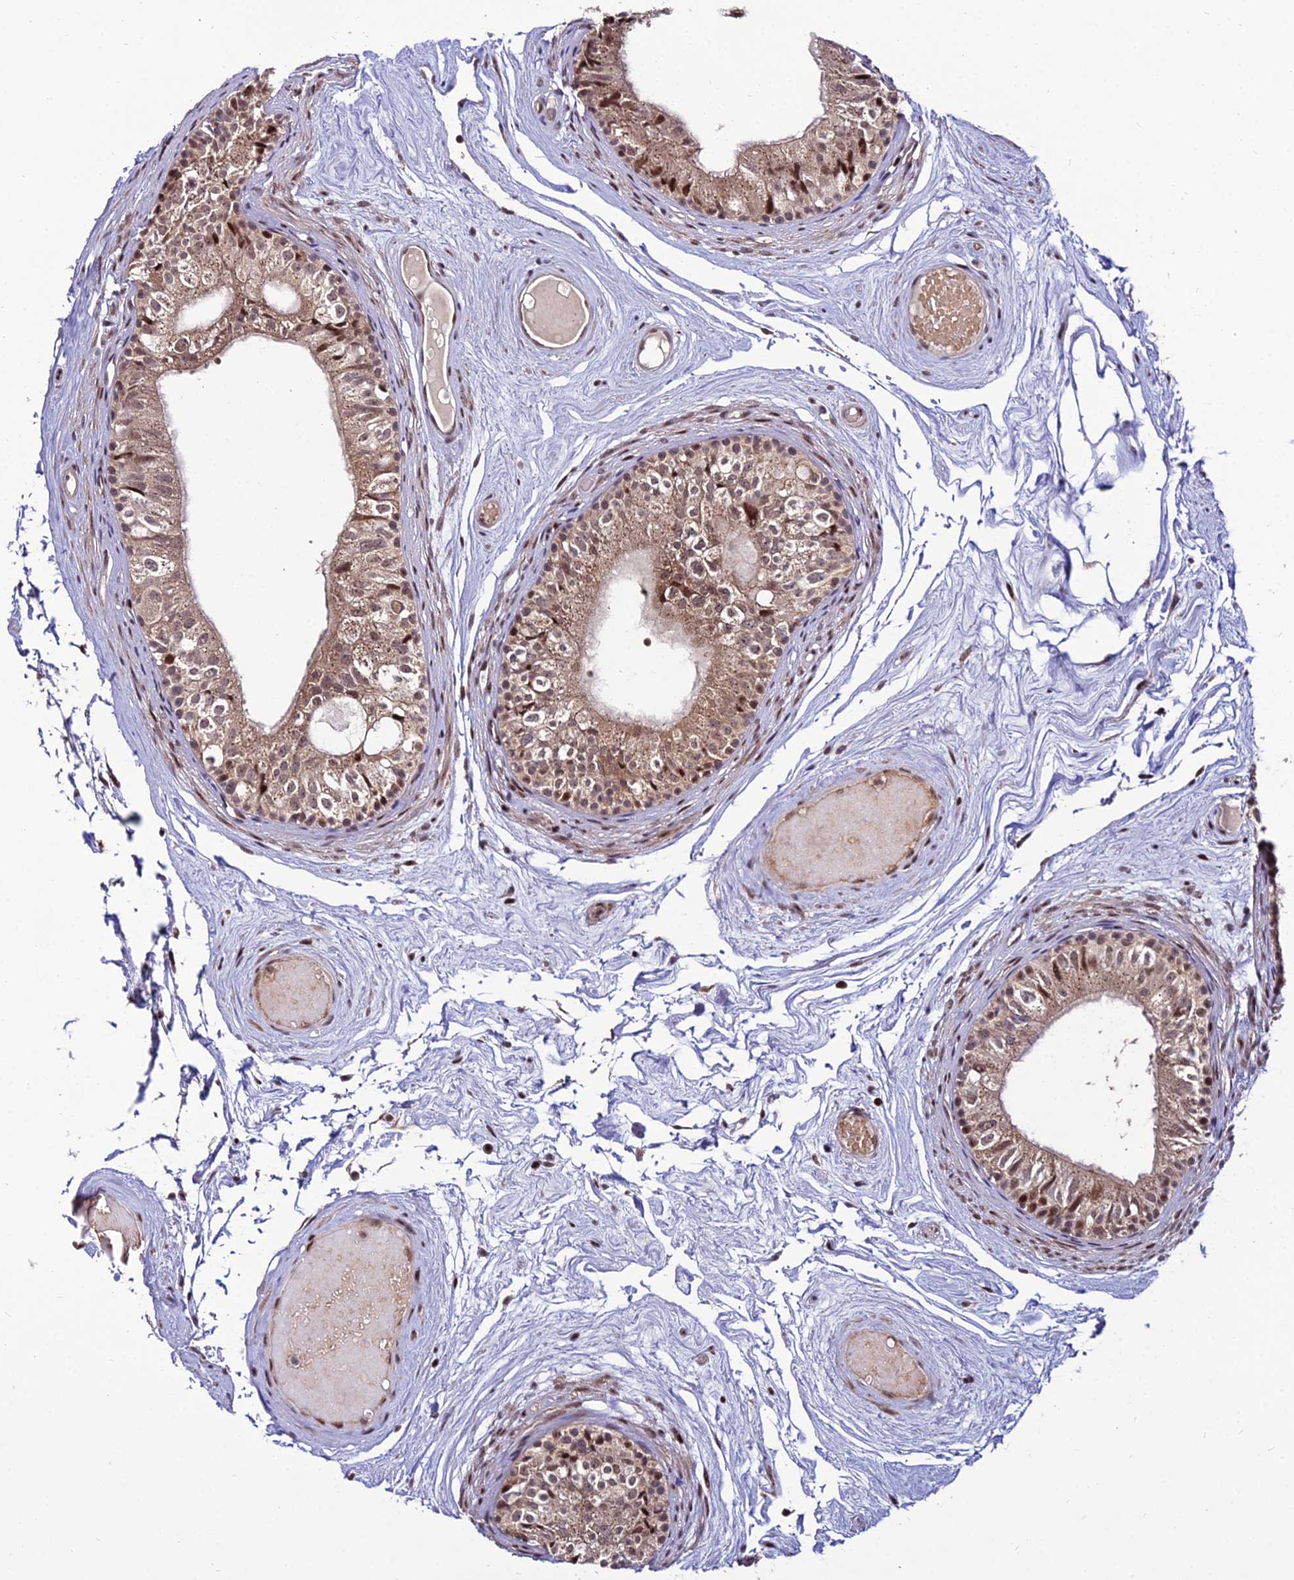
{"staining": {"intensity": "moderate", "quantity": ">75%", "location": "cytoplasmic/membranous,nuclear"}, "tissue": "epididymis", "cell_type": "Glandular cells", "image_type": "normal", "snomed": [{"axis": "morphology", "description": "Normal tissue, NOS"}, {"axis": "topography", "description": "Epididymis"}], "caption": "The micrograph exhibits immunohistochemical staining of normal epididymis. There is moderate cytoplasmic/membranous,nuclear positivity is identified in approximately >75% of glandular cells. (DAB (3,3'-diaminobenzidine) IHC, brown staining for protein, blue staining for nuclei).", "gene": "CIB3", "patient": {"sex": "male", "age": 79}}